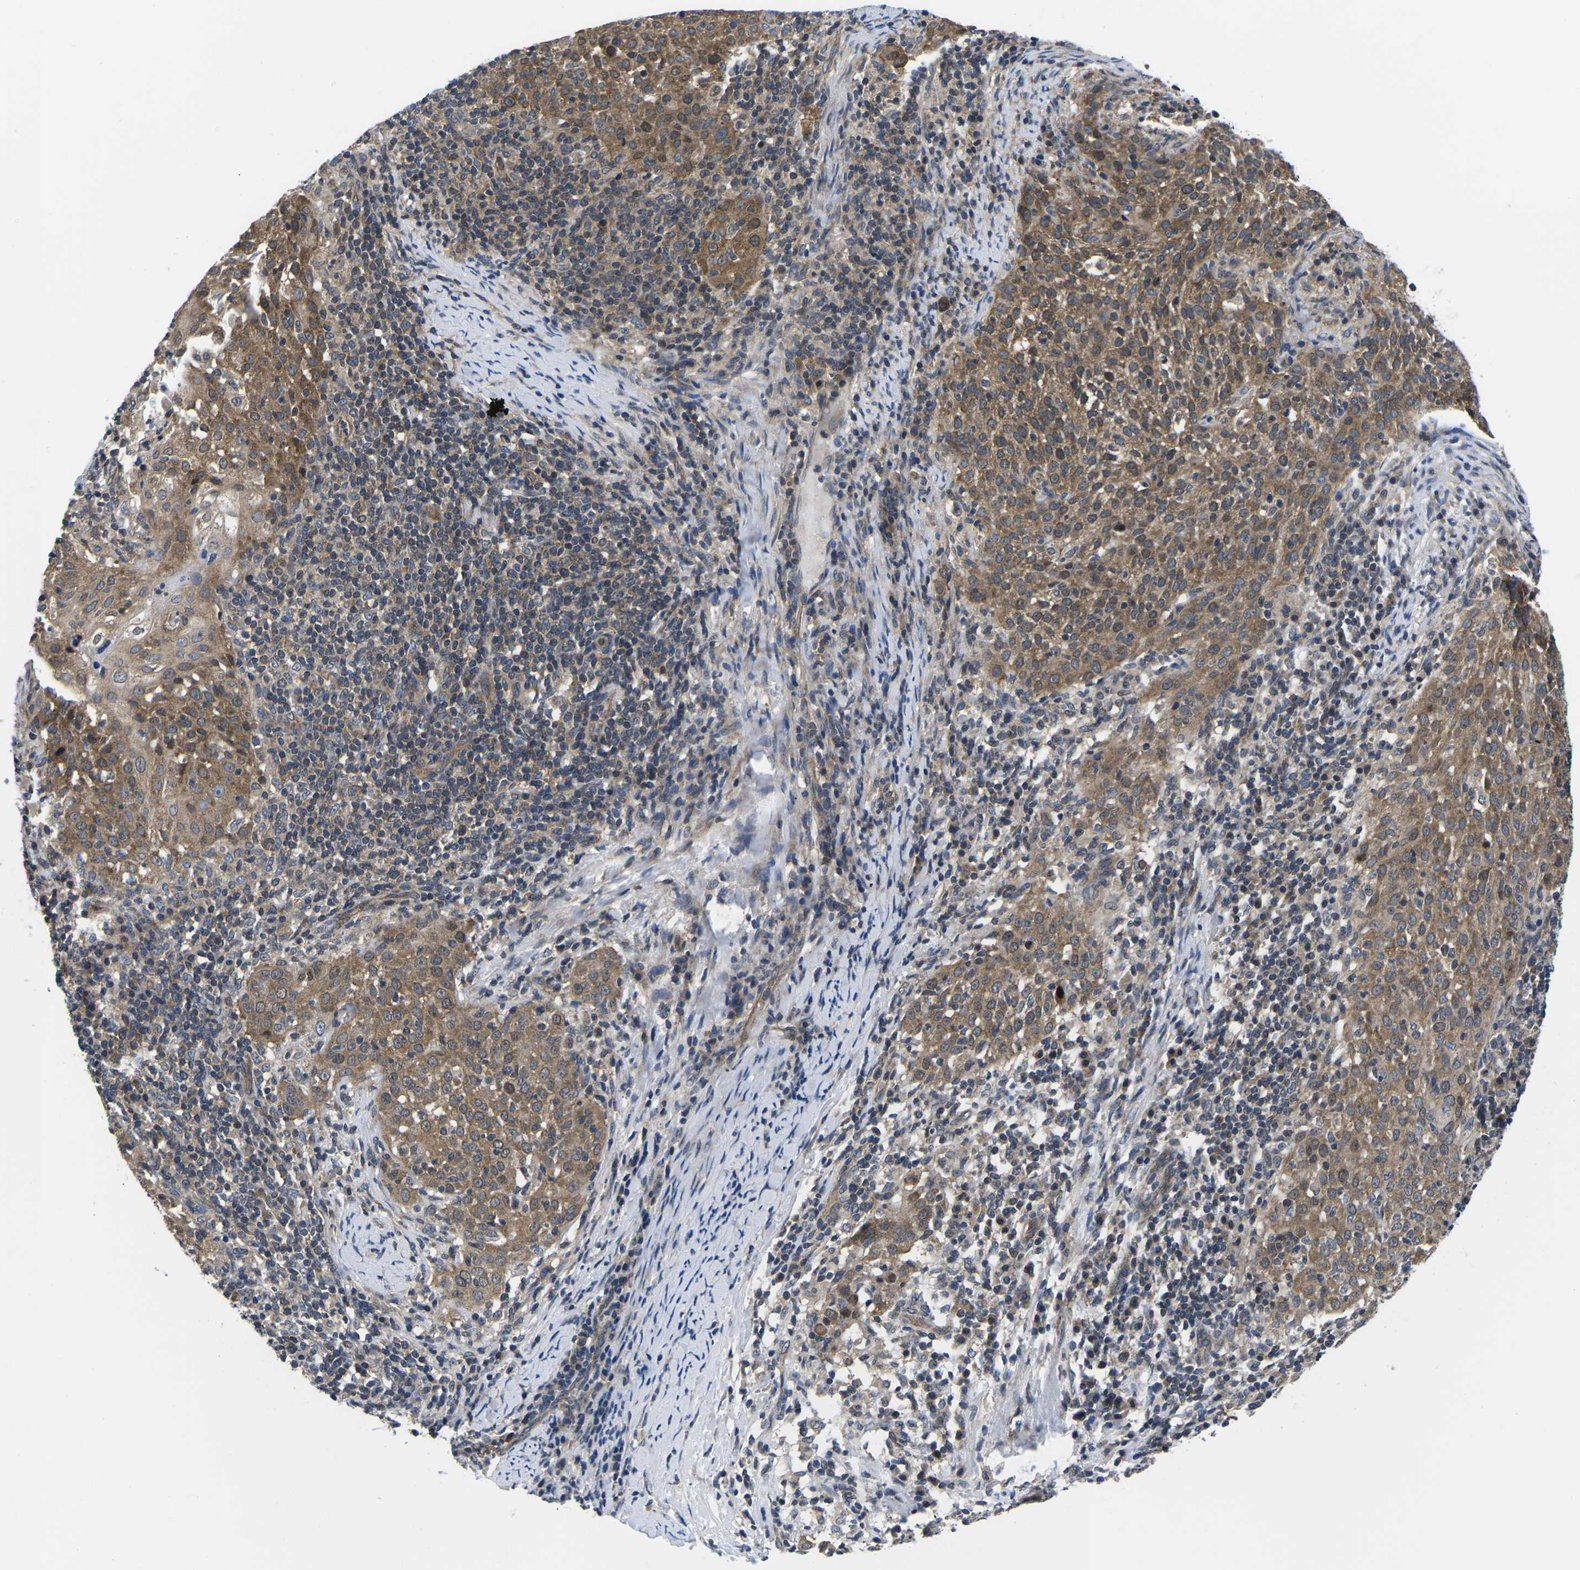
{"staining": {"intensity": "moderate", "quantity": ">75%", "location": "cytoplasmic/membranous"}, "tissue": "cervical cancer", "cell_type": "Tumor cells", "image_type": "cancer", "snomed": [{"axis": "morphology", "description": "Squamous cell carcinoma, NOS"}, {"axis": "topography", "description": "Cervix"}], "caption": "Cervical cancer stained with a protein marker exhibits moderate staining in tumor cells.", "gene": "GSK3B", "patient": {"sex": "female", "age": 51}}